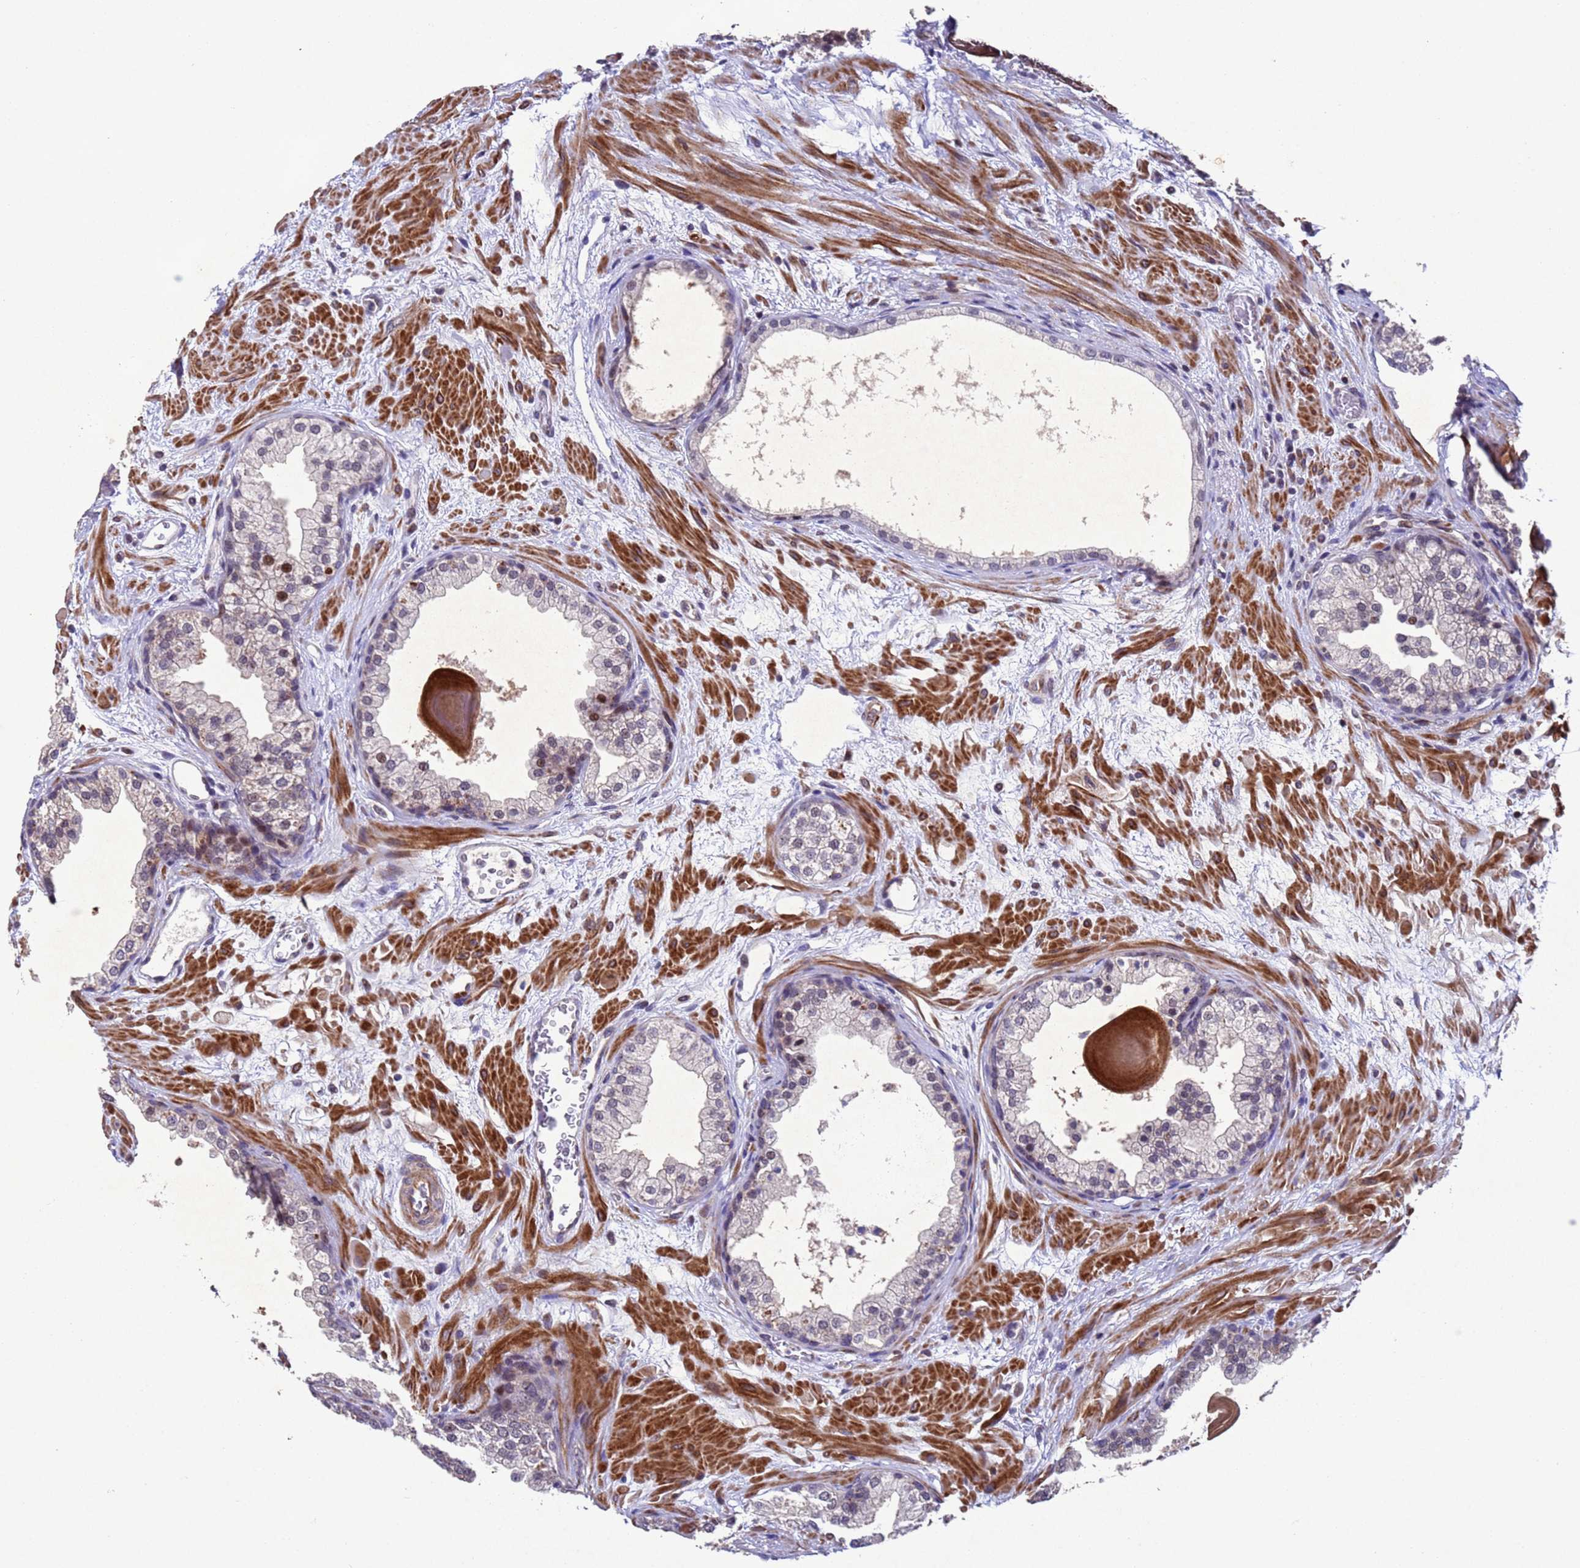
{"staining": {"intensity": "weak", "quantity": "25%-75%", "location": "nuclear"}, "tissue": "prostate", "cell_type": "Glandular cells", "image_type": "normal", "snomed": [{"axis": "morphology", "description": "Normal tissue, NOS"}, {"axis": "topography", "description": "Prostate"}], "caption": "Approximately 25%-75% of glandular cells in normal prostate reveal weak nuclear protein positivity as visualized by brown immunohistochemical staining.", "gene": "TBK1", "patient": {"sex": "male", "age": 48}}